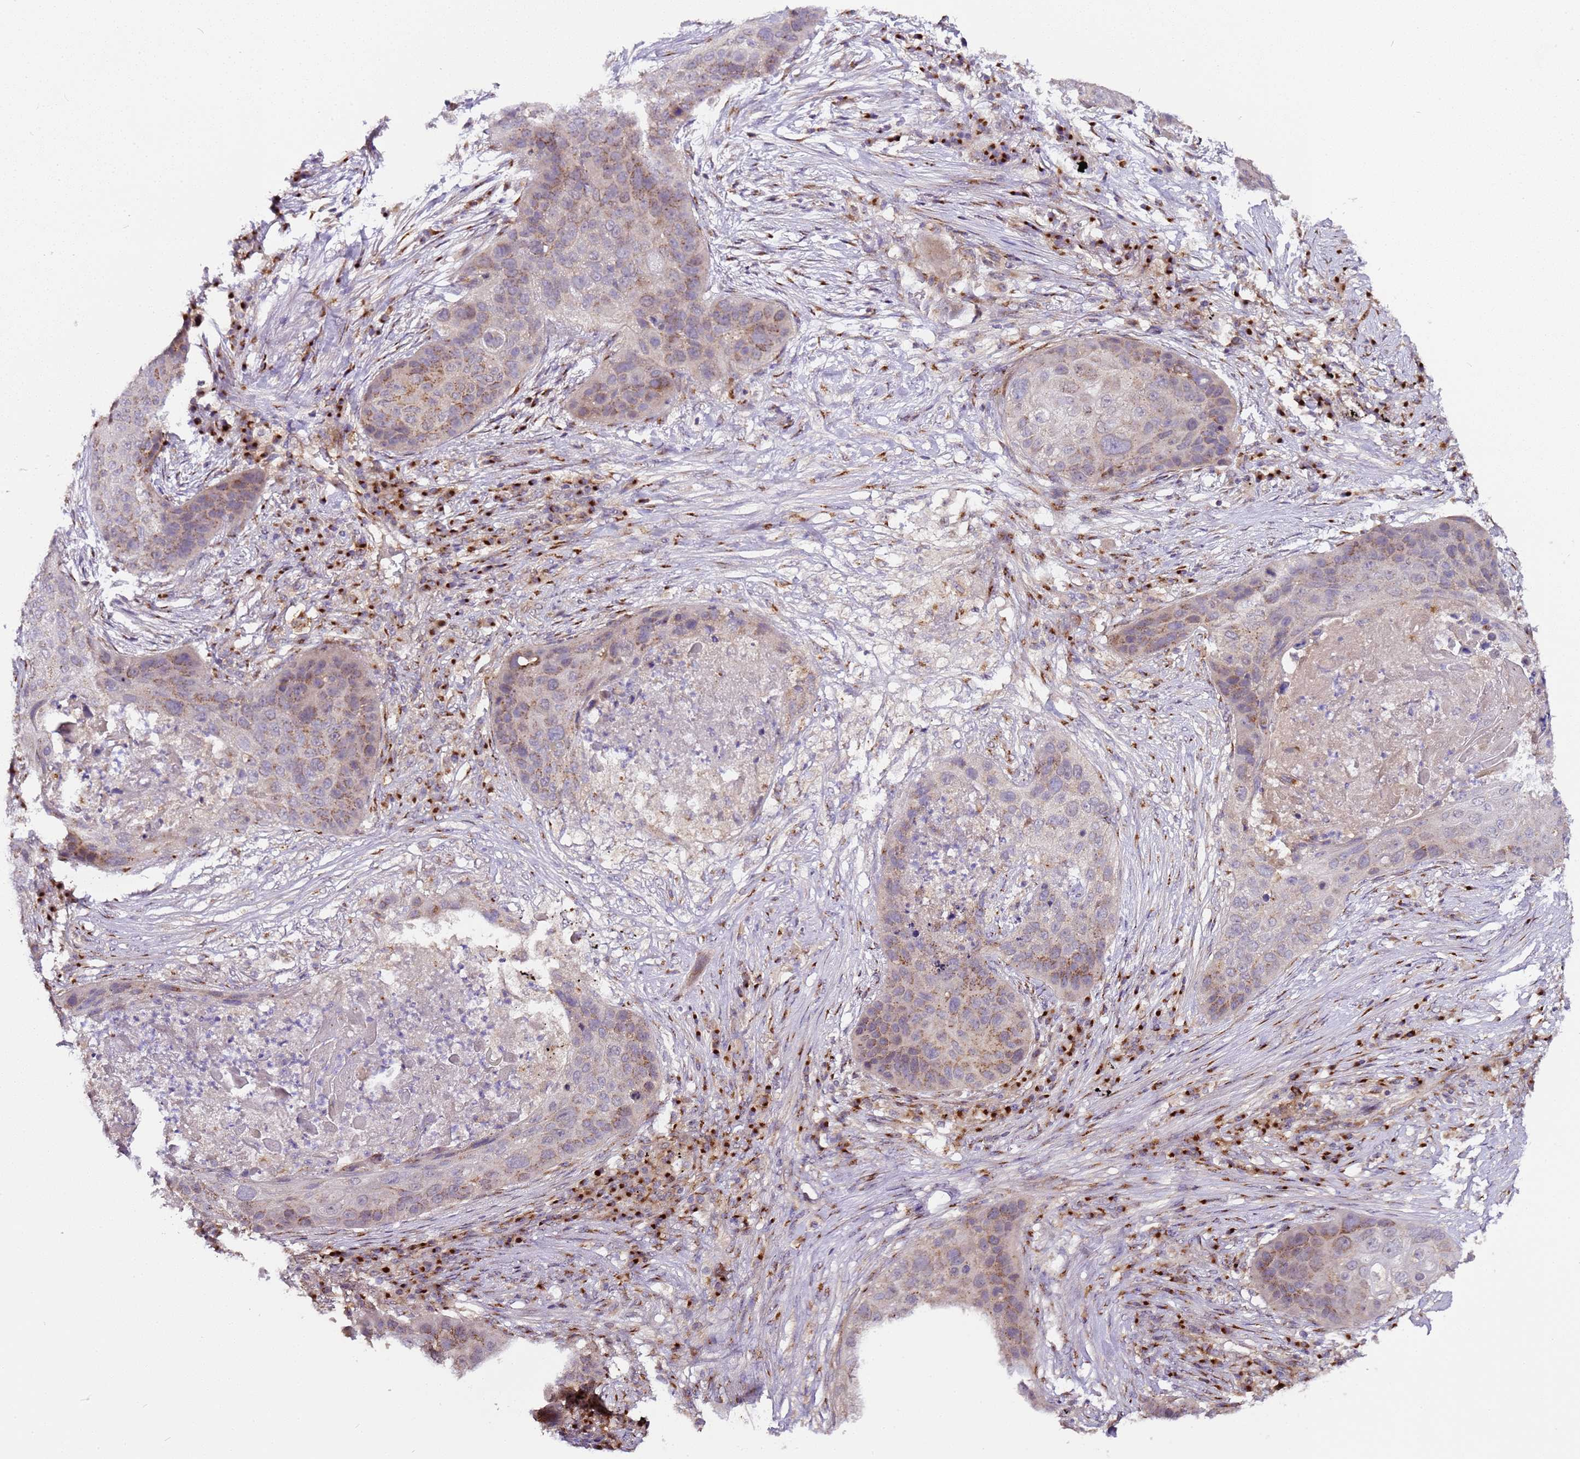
{"staining": {"intensity": "weak", "quantity": "<25%", "location": "cytoplasmic/membranous"}, "tissue": "lung cancer", "cell_type": "Tumor cells", "image_type": "cancer", "snomed": [{"axis": "morphology", "description": "Squamous cell carcinoma, NOS"}, {"axis": "topography", "description": "Lung"}], "caption": "Immunohistochemical staining of squamous cell carcinoma (lung) reveals no significant expression in tumor cells. The staining is performed using DAB brown chromogen with nuclei counter-stained in using hematoxylin.", "gene": "MRPL49", "patient": {"sex": "female", "age": 63}}